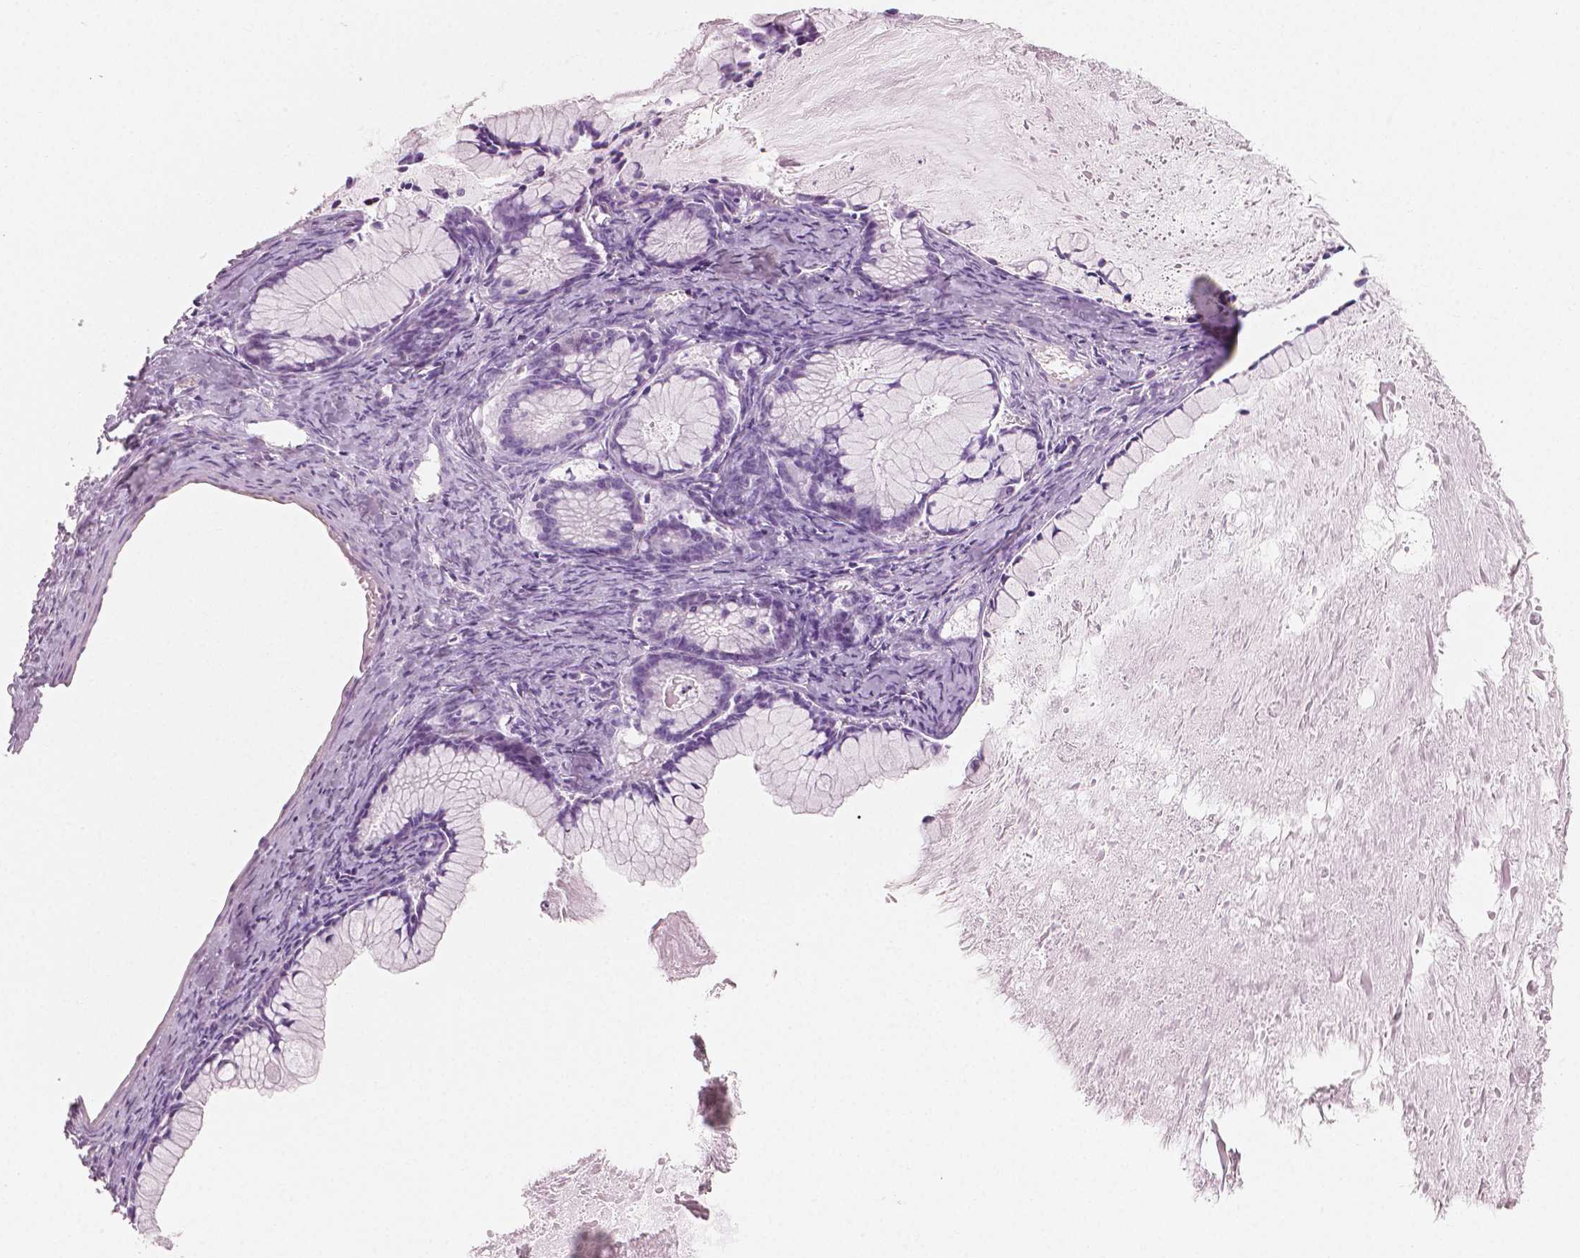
{"staining": {"intensity": "negative", "quantity": "none", "location": "none"}, "tissue": "ovarian cancer", "cell_type": "Tumor cells", "image_type": "cancer", "snomed": [{"axis": "morphology", "description": "Cystadenocarcinoma, mucinous, NOS"}, {"axis": "topography", "description": "Ovary"}], "caption": "This is a micrograph of immunohistochemistry (IHC) staining of ovarian mucinous cystadenocarcinoma, which shows no staining in tumor cells.", "gene": "PLIN4", "patient": {"sex": "female", "age": 41}}